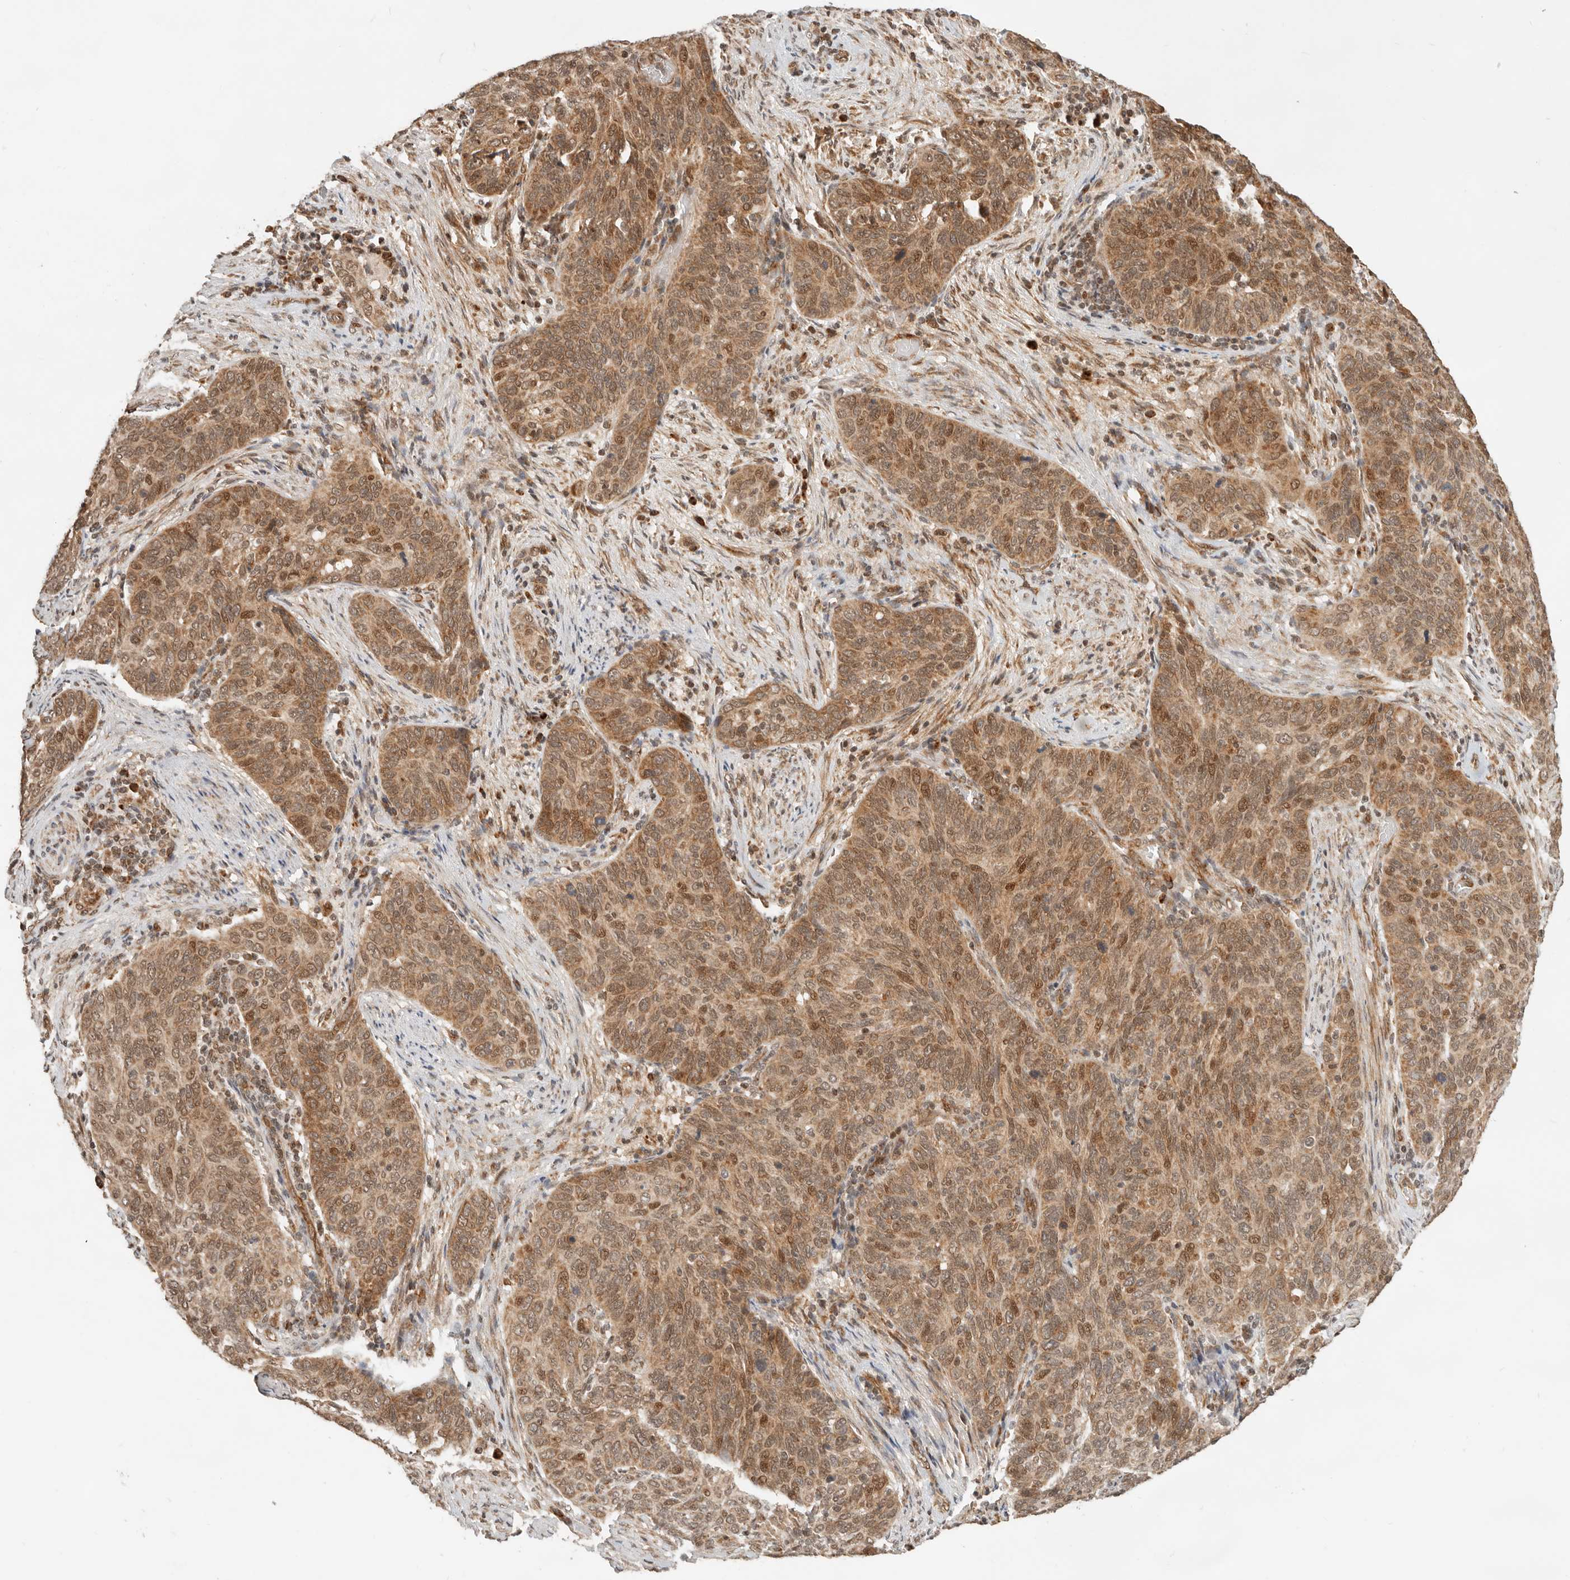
{"staining": {"intensity": "moderate", "quantity": ">75%", "location": "cytoplasmic/membranous,nuclear"}, "tissue": "cervical cancer", "cell_type": "Tumor cells", "image_type": "cancer", "snomed": [{"axis": "morphology", "description": "Squamous cell carcinoma, NOS"}, {"axis": "topography", "description": "Cervix"}], "caption": "The immunohistochemical stain shows moderate cytoplasmic/membranous and nuclear expression in tumor cells of cervical squamous cell carcinoma tissue. The staining was performed using DAB, with brown indicating positive protein expression. Nuclei are stained blue with hematoxylin.", "gene": "BAALC", "patient": {"sex": "female", "age": 60}}